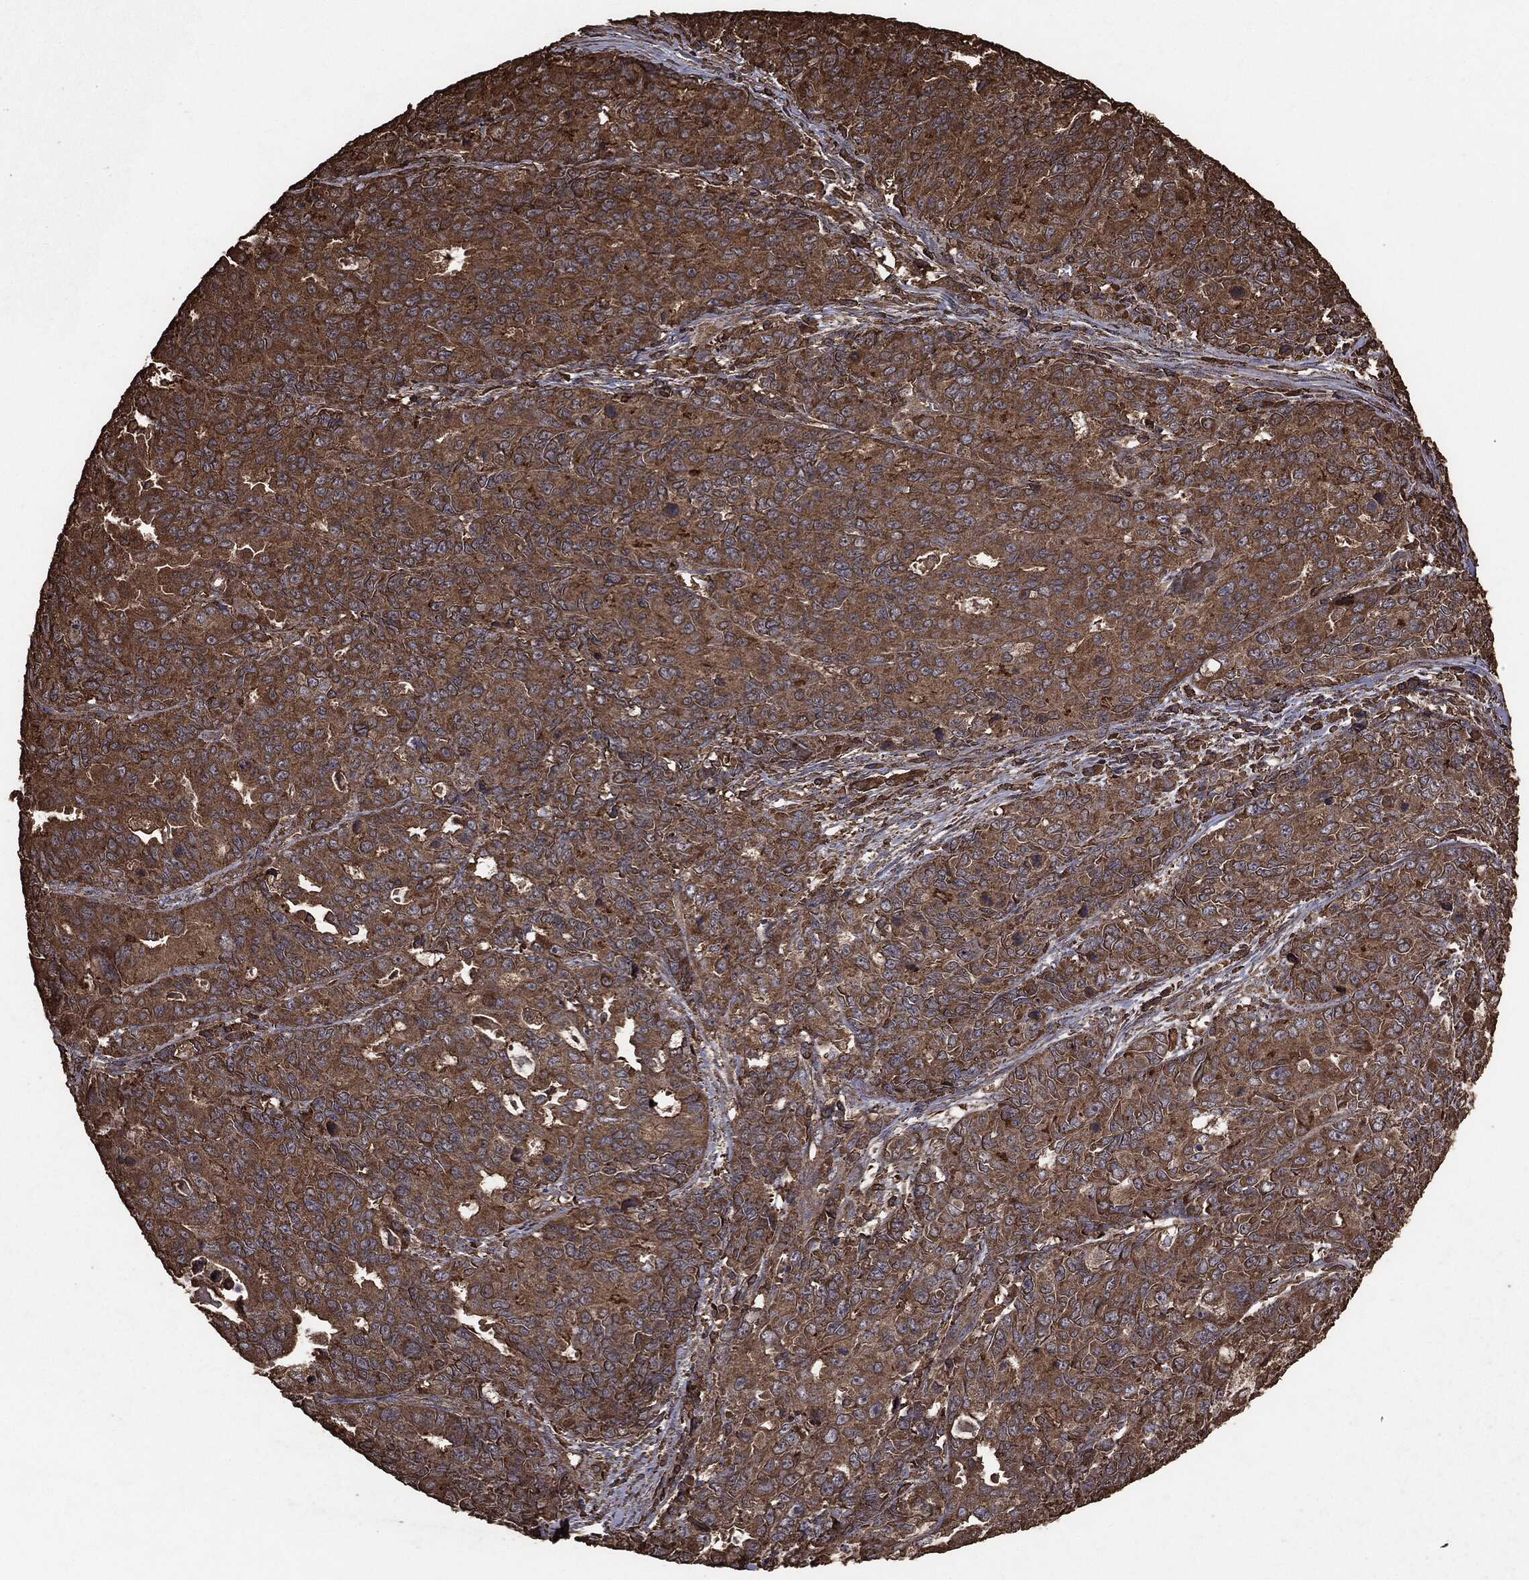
{"staining": {"intensity": "moderate", "quantity": ">75%", "location": "cytoplasmic/membranous"}, "tissue": "endometrial cancer", "cell_type": "Tumor cells", "image_type": "cancer", "snomed": [{"axis": "morphology", "description": "Adenocarcinoma, NOS"}, {"axis": "topography", "description": "Uterus"}], "caption": "Protein analysis of endometrial cancer tissue displays moderate cytoplasmic/membranous staining in about >75% of tumor cells.", "gene": "MTOR", "patient": {"sex": "female", "age": 79}}